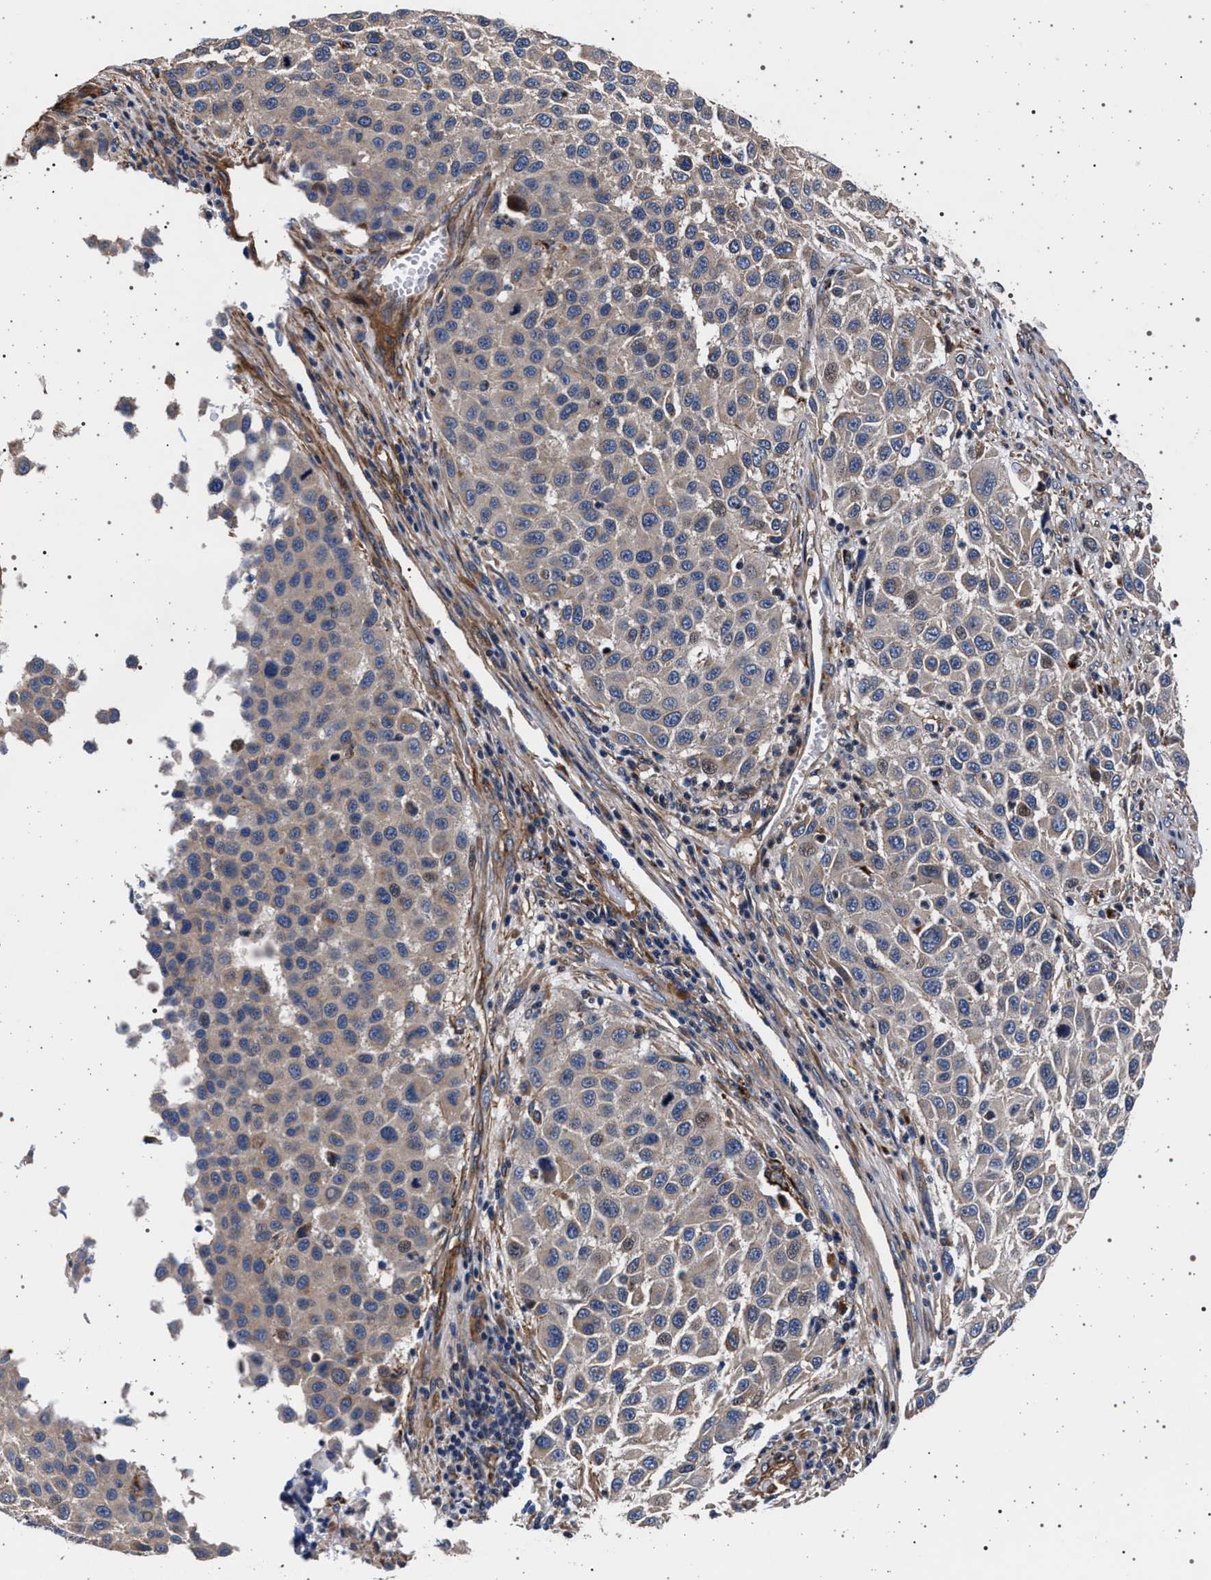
{"staining": {"intensity": "weak", "quantity": "<25%", "location": "cytoplasmic/membranous,nuclear"}, "tissue": "melanoma", "cell_type": "Tumor cells", "image_type": "cancer", "snomed": [{"axis": "morphology", "description": "Malignant melanoma, Metastatic site"}, {"axis": "topography", "description": "Lymph node"}], "caption": "Protein analysis of malignant melanoma (metastatic site) demonstrates no significant expression in tumor cells. Brightfield microscopy of immunohistochemistry (IHC) stained with DAB (3,3'-diaminobenzidine) (brown) and hematoxylin (blue), captured at high magnification.", "gene": "KCNK6", "patient": {"sex": "male", "age": 61}}